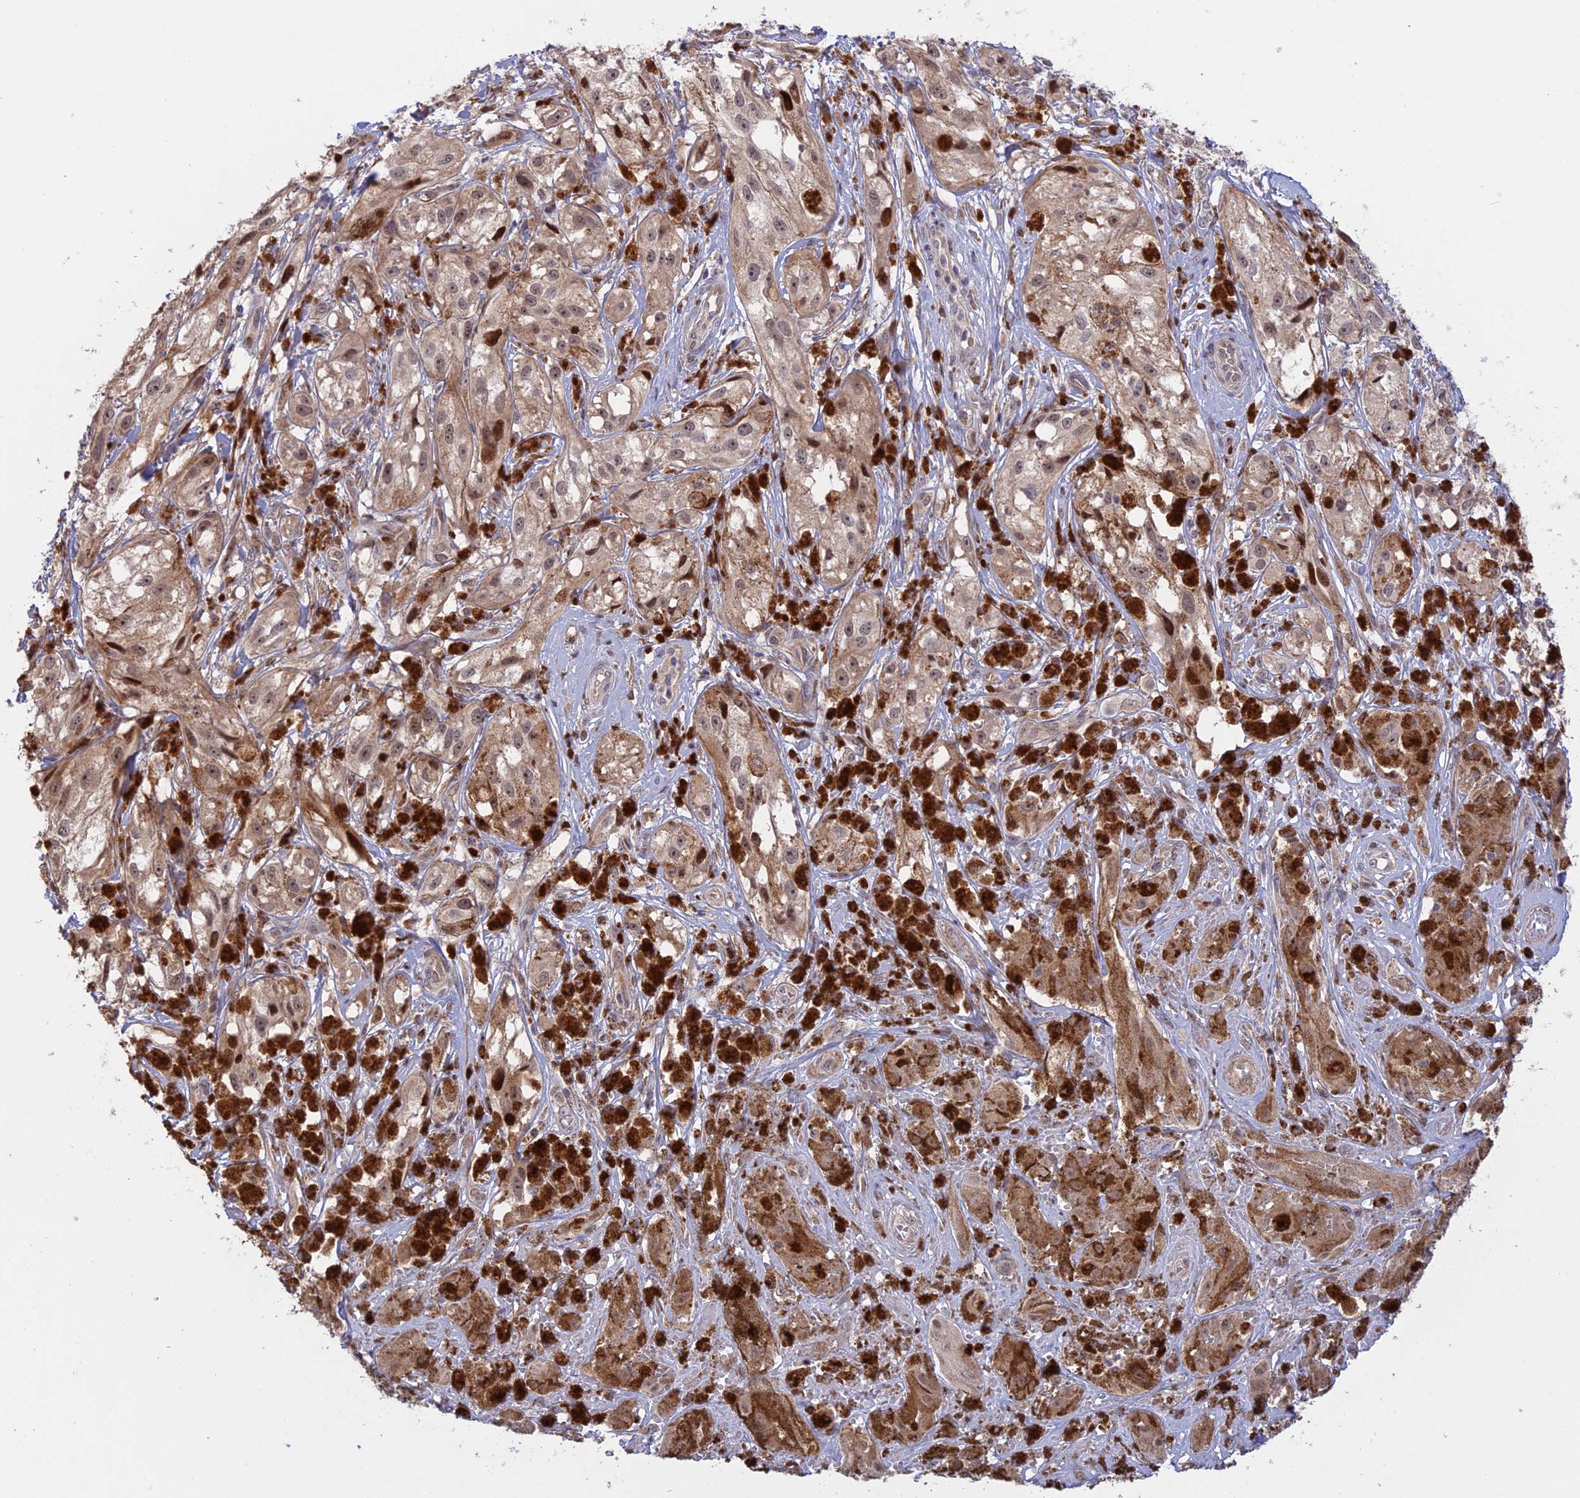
{"staining": {"intensity": "weak", "quantity": ">75%", "location": "cytoplasmic/membranous,nuclear"}, "tissue": "melanoma", "cell_type": "Tumor cells", "image_type": "cancer", "snomed": [{"axis": "morphology", "description": "Malignant melanoma, NOS"}, {"axis": "topography", "description": "Skin"}], "caption": "This image shows immunohistochemistry staining of human melanoma, with low weak cytoplasmic/membranous and nuclear positivity in about >75% of tumor cells.", "gene": "GSKIP", "patient": {"sex": "male", "age": 88}}